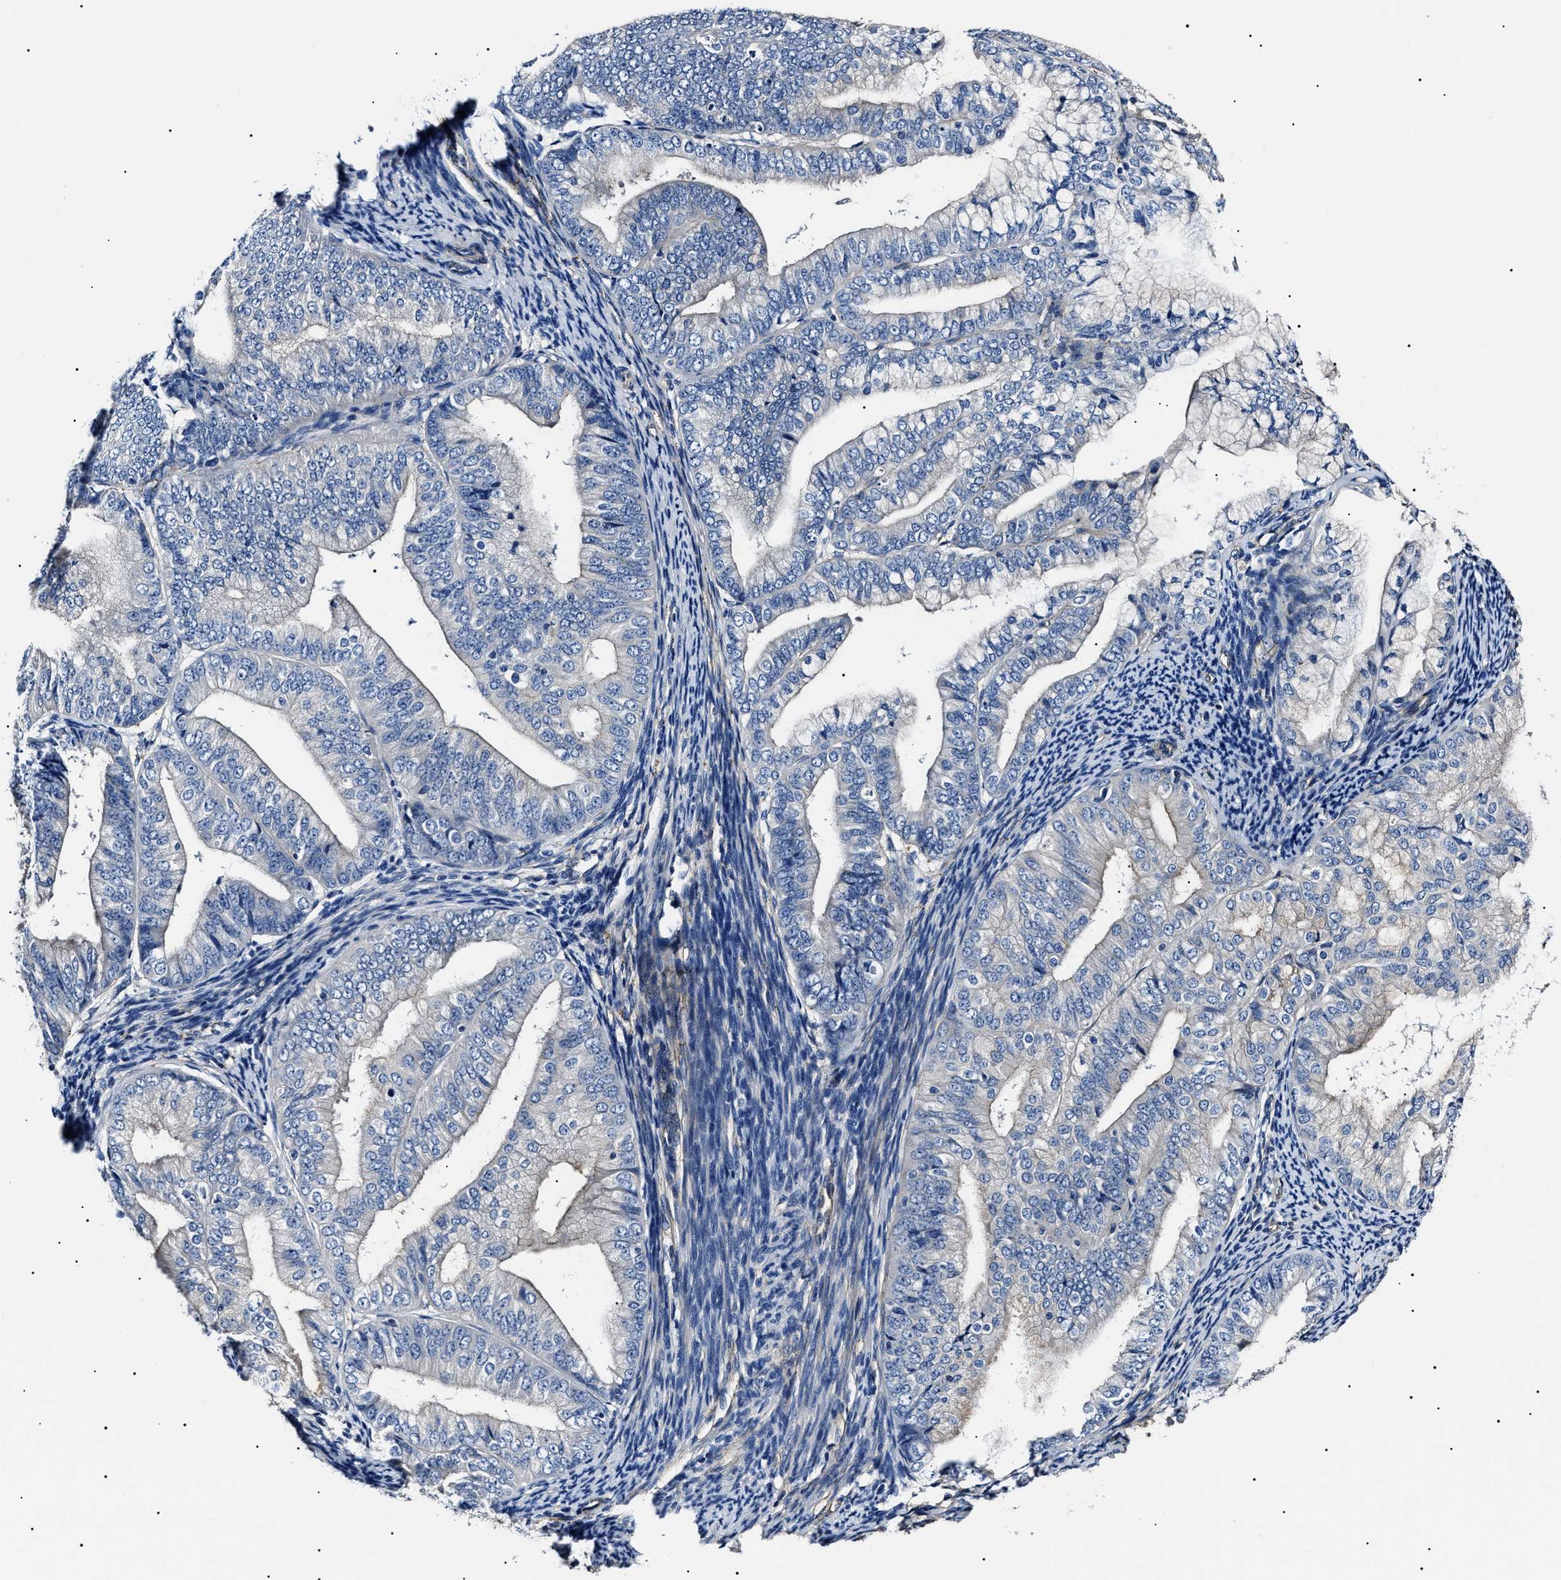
{"staining": {"intensity": "negative", "quantity": "none", "location": "none"}, "tissue": "endometrial cancer", "cell_type": "Tumor cells", "image_type": "cancer", "snomed": [{"axis": "morphology", "description": "Adenocarcinoma, NOS"}, {"axis": "topography", "description": "Endometrium"}], "caption": "Immunohistochemistry photomicrograph of neoplastic tissue: endometrial adenocarcinoma stained with DAB (3,3'-diaminobenzidine) shows no significant protein staining in tumor cells.", "gene": "KLHL42", "patient": {"sex": "female", "age": 63}}